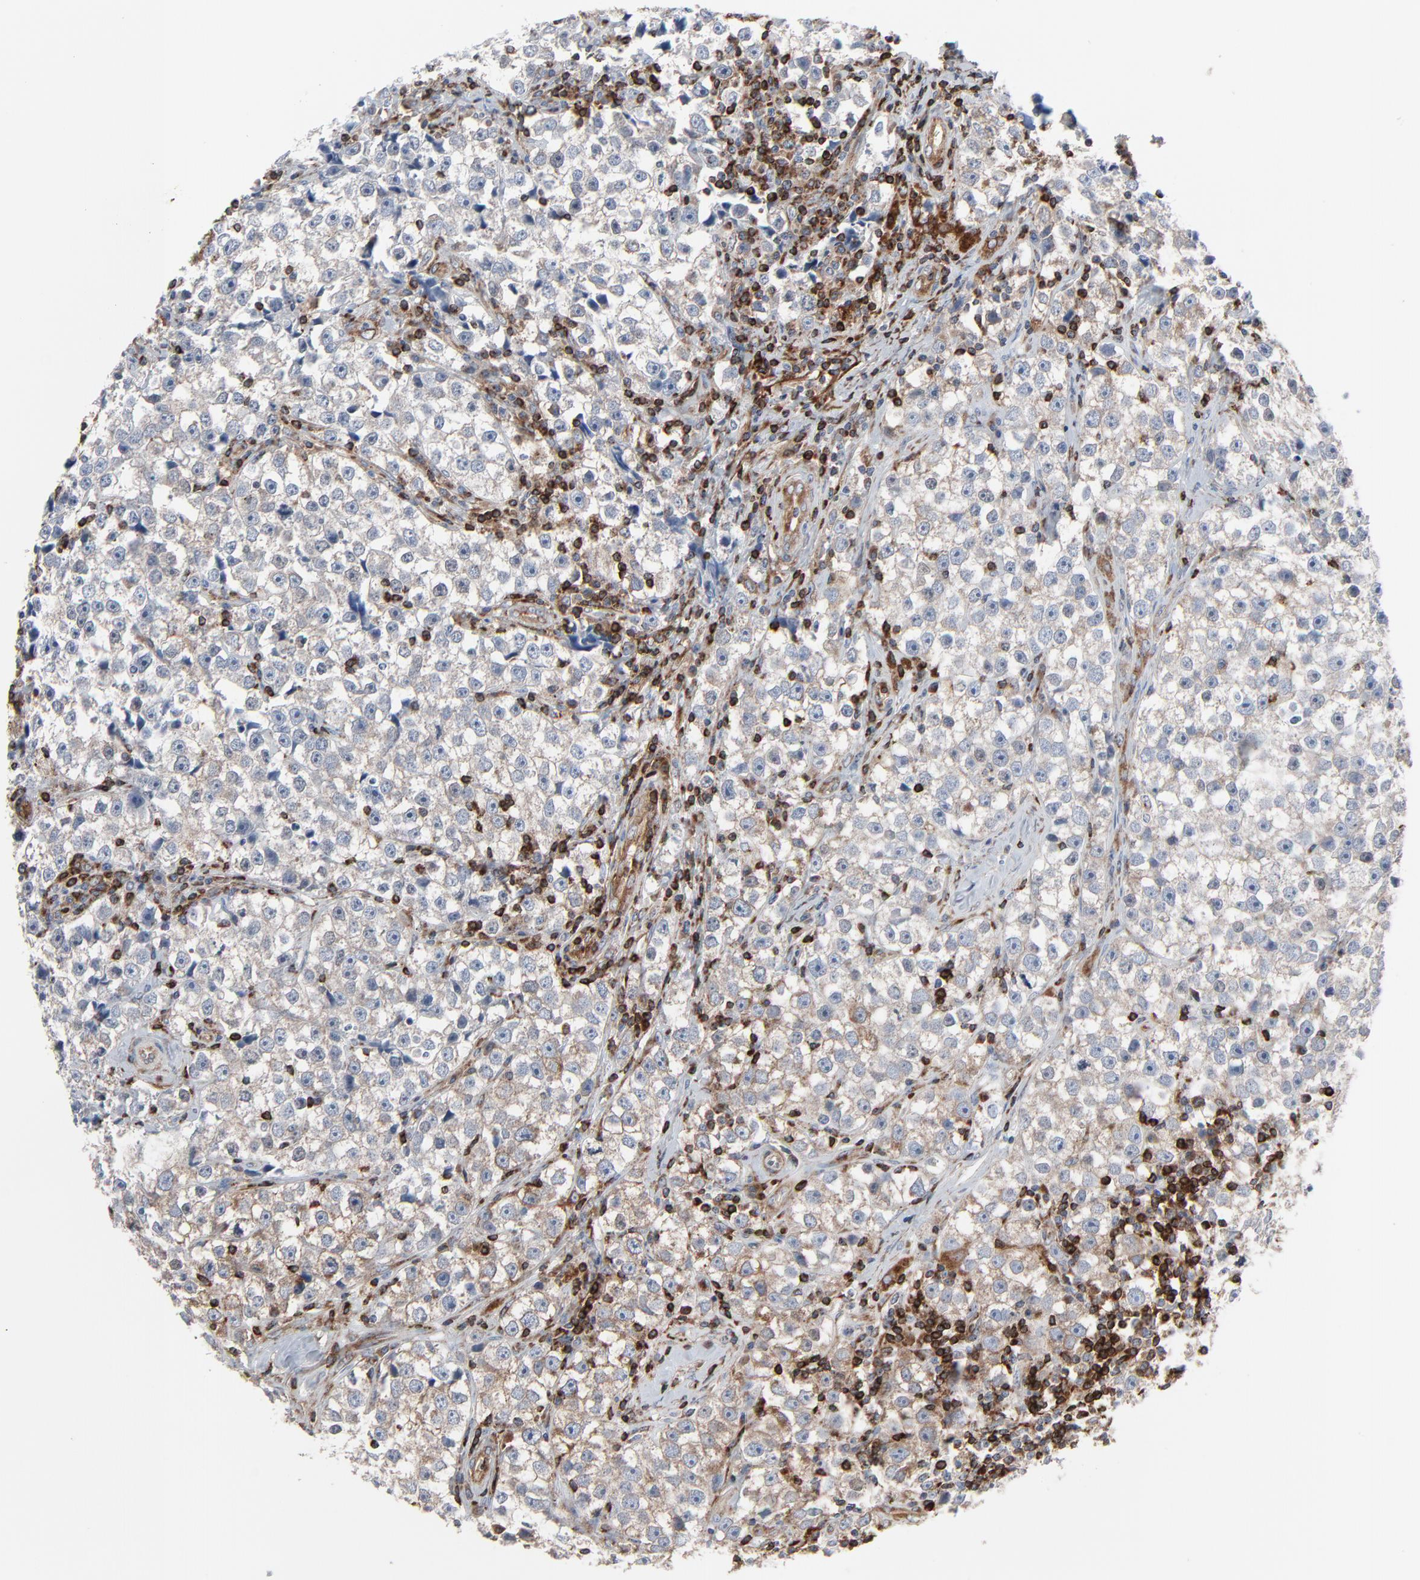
{"staining": {"intensity": "weak", "quantity": "<25%", "location": "cytoplasmic/membranous"}, "tissue": "testis cancer", "cell_type": "Tumor cells", "image_type": "cancer", "snomed": [{"axis": "morphology", "description": "Seminoma, NOS"}, {"axis": "topography", "description": "Testis"}], "caption": "The IHC micrograph has no significant positivity in tumor cells of testis seminoma tissue. The staining was performed using DAB (3,3'-diaminobenzidine) to visualize the protein expression in brown, while the nuclei were stained in blue with hematoxylin (Magnification: 20x).", "gene": "OPTN", "patient": {"sex": "male", "age": 32}}